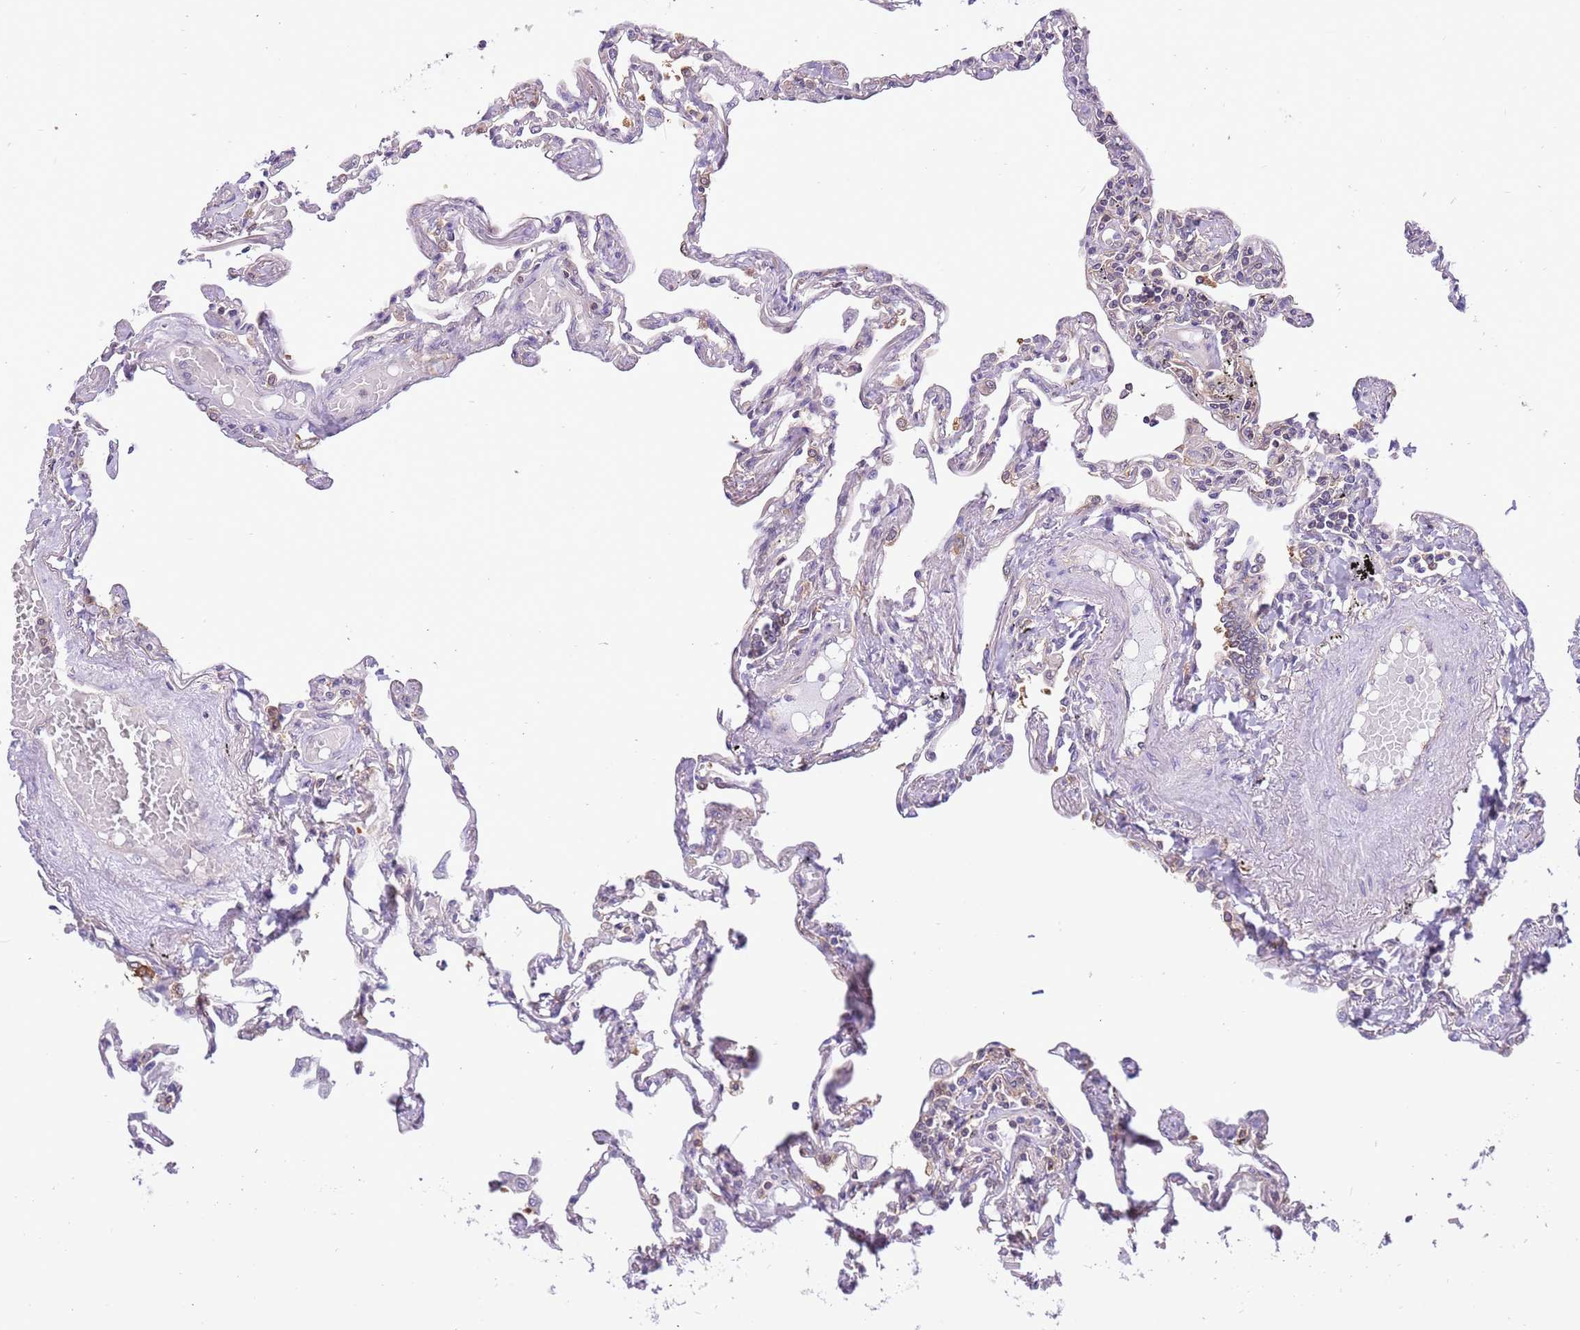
{"staining": {"intensity": "negative", "quantity": "none", "location": "none"}, "tissue": "lung", "cell_type": "Alveolar cells", "image_type": "normal", "snomed": [{"axis": "morphology", "description": "Normal tissue, NOS"}, {"axis": "topography", "description": "Lung"}], "caption": "This is an immunohistochemistry micrograph of unremarkable human lung. There is no expression in alveolar cells.", "gene": "STIP1", "patient": {"sex": "female", "age": 67}}